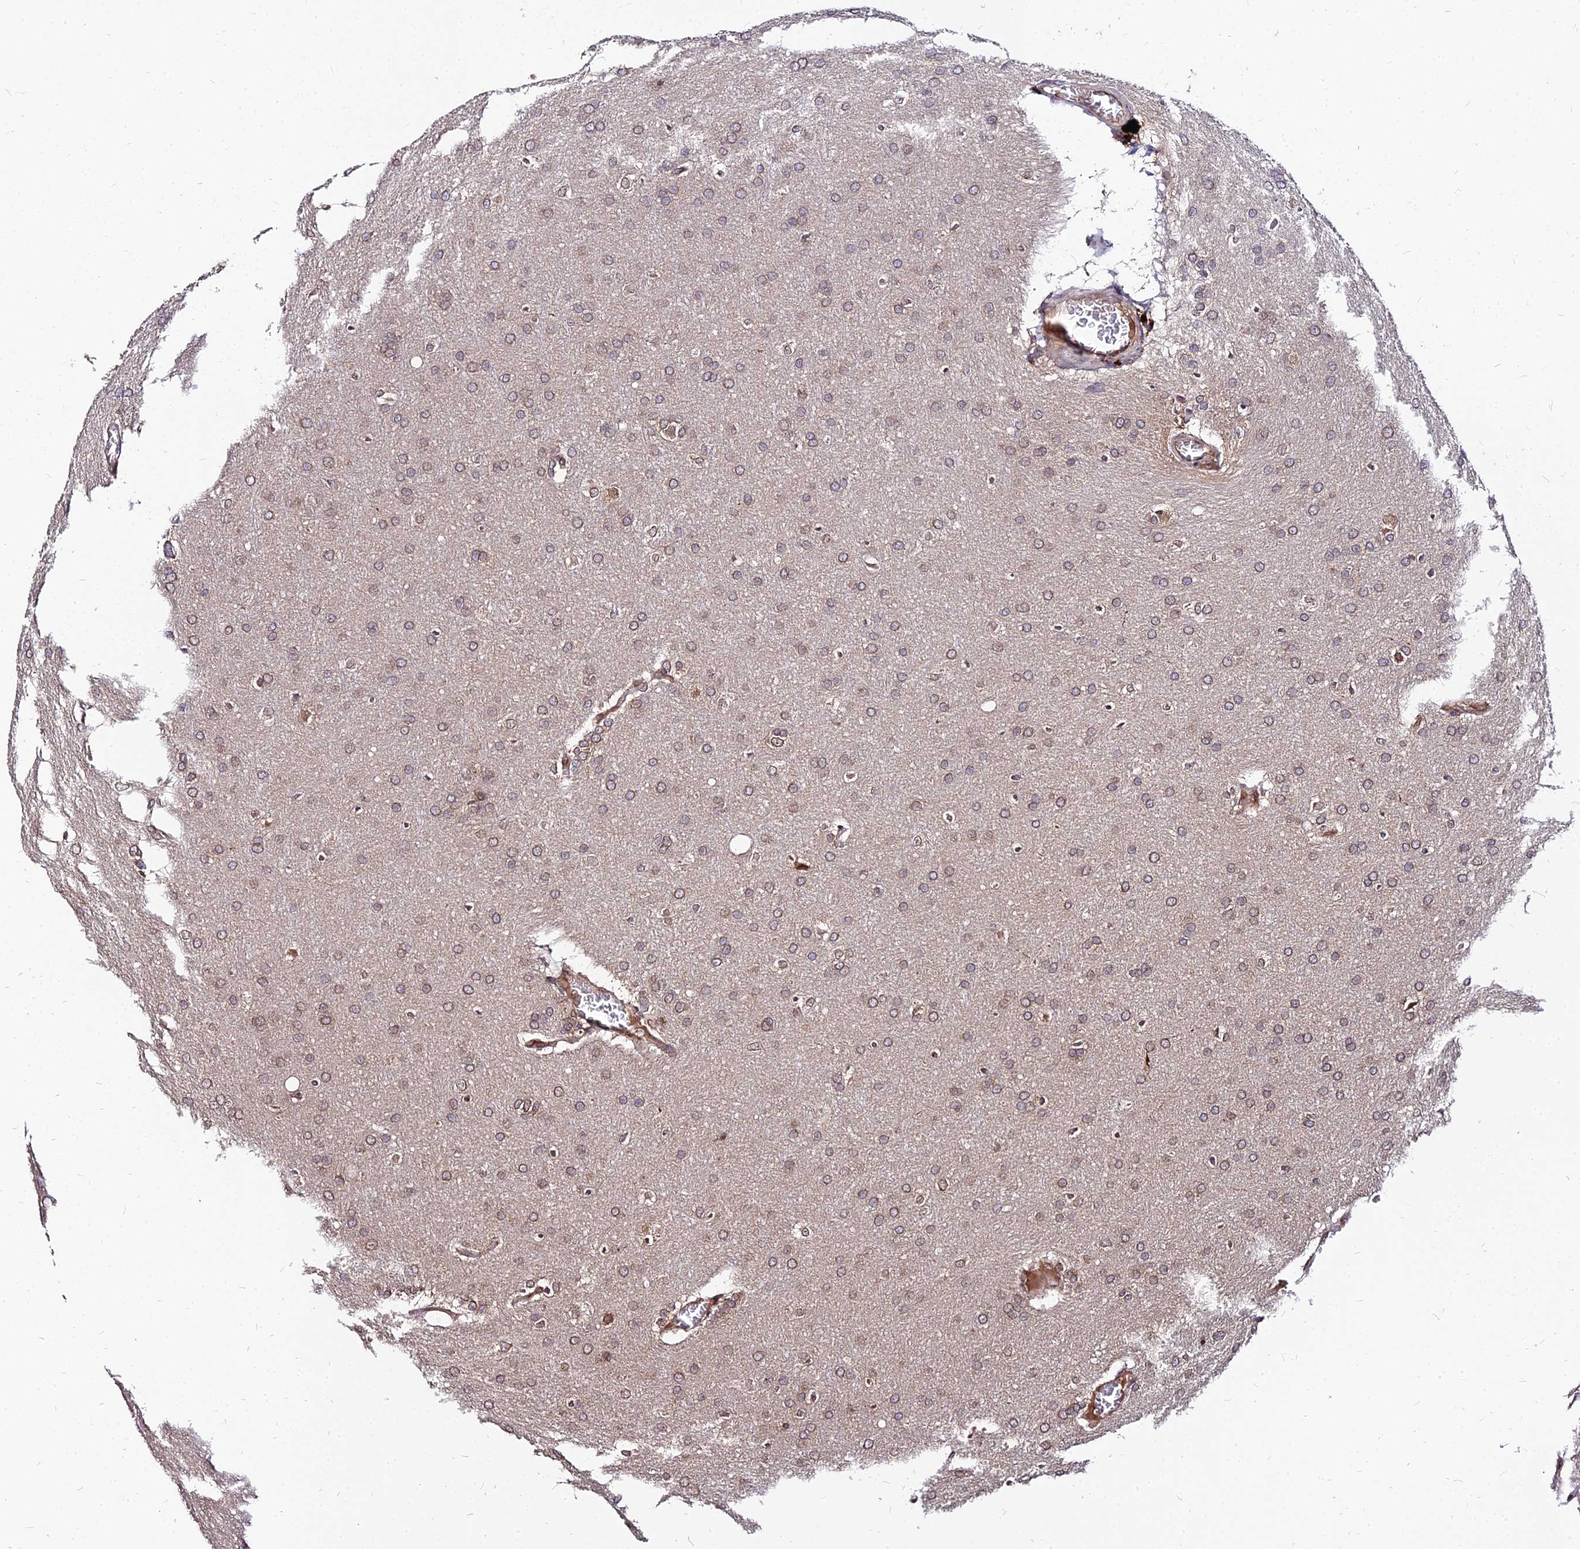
{"staining": {"intensity": "weak", "quantity": ">75%", "location": "cytoplasmic/membranous,nuclear"}, "tissue": "glioma", "cell_type": "Tumor cells", "image_type": "cancer", "snomed": [{"axis": "morphology", "description": "Glioma, malignant, Low grade"}, {"axis": "topography", "description": "Brain"}], "caption": "Approximately >75% of tumor cells in human malignant low-grade glioma reveal weak cytoplasmic/membranous and nuclear protein expression as visualized by brown immunohistochemical staining.", "gene": "PDE4D", "patient": {"sex": "female", "age": 32}}